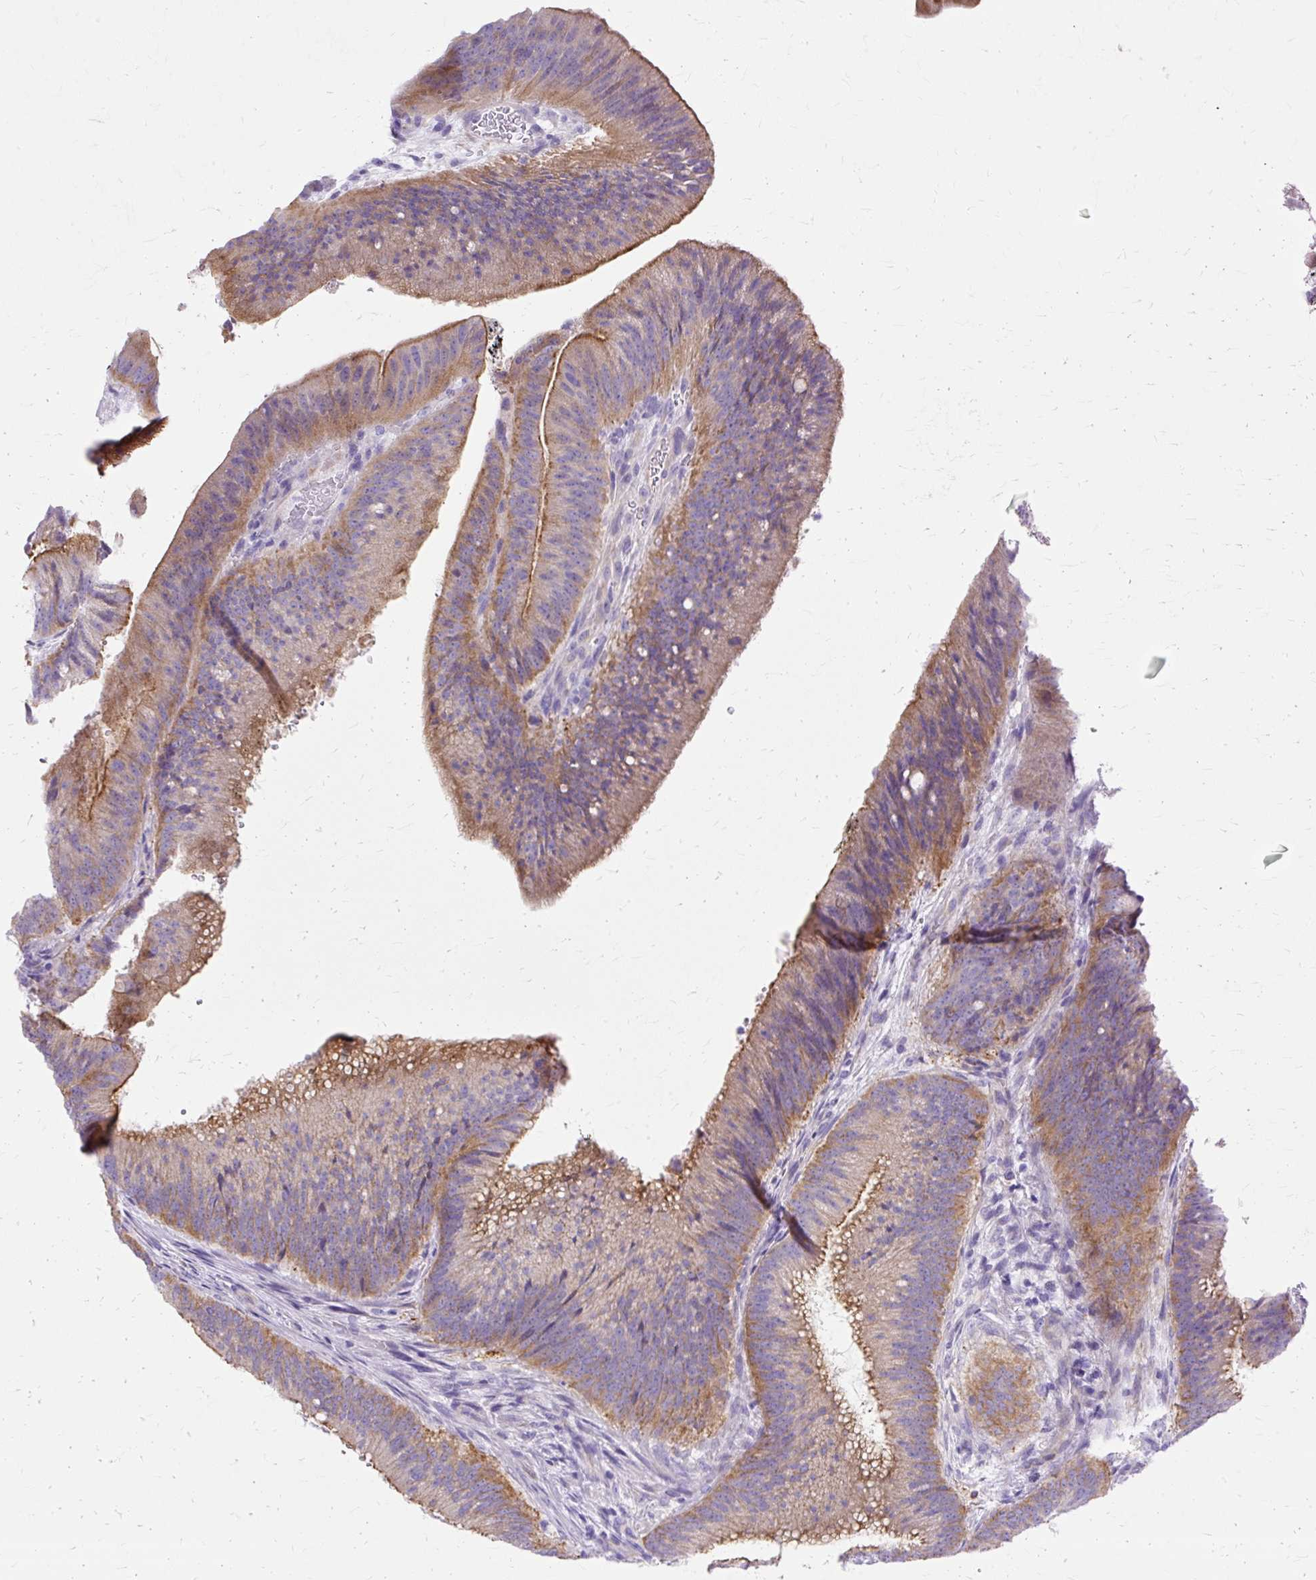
{"staining": {"intensity": "moderate", "quantity": ">75%", "location": "cytoplasmic/membranous"}, "tissue": "colorectal cancer", "cell_type": "Tumor cells", "image_type": "cancer", "snomed": [{"axis": "morphology", "description": "Adenocarcinoma, NOS"}, {"axis": "topography", "description": "Colon"}], "caption": "Immunohistochemical staining of human colorectal cancer exhibits medium levels of moderate cytoplasmic/membranous expression in about >75% of tumor cells.", "gene": "MYO6", "patient": {"sex": "female", "age": 43}}